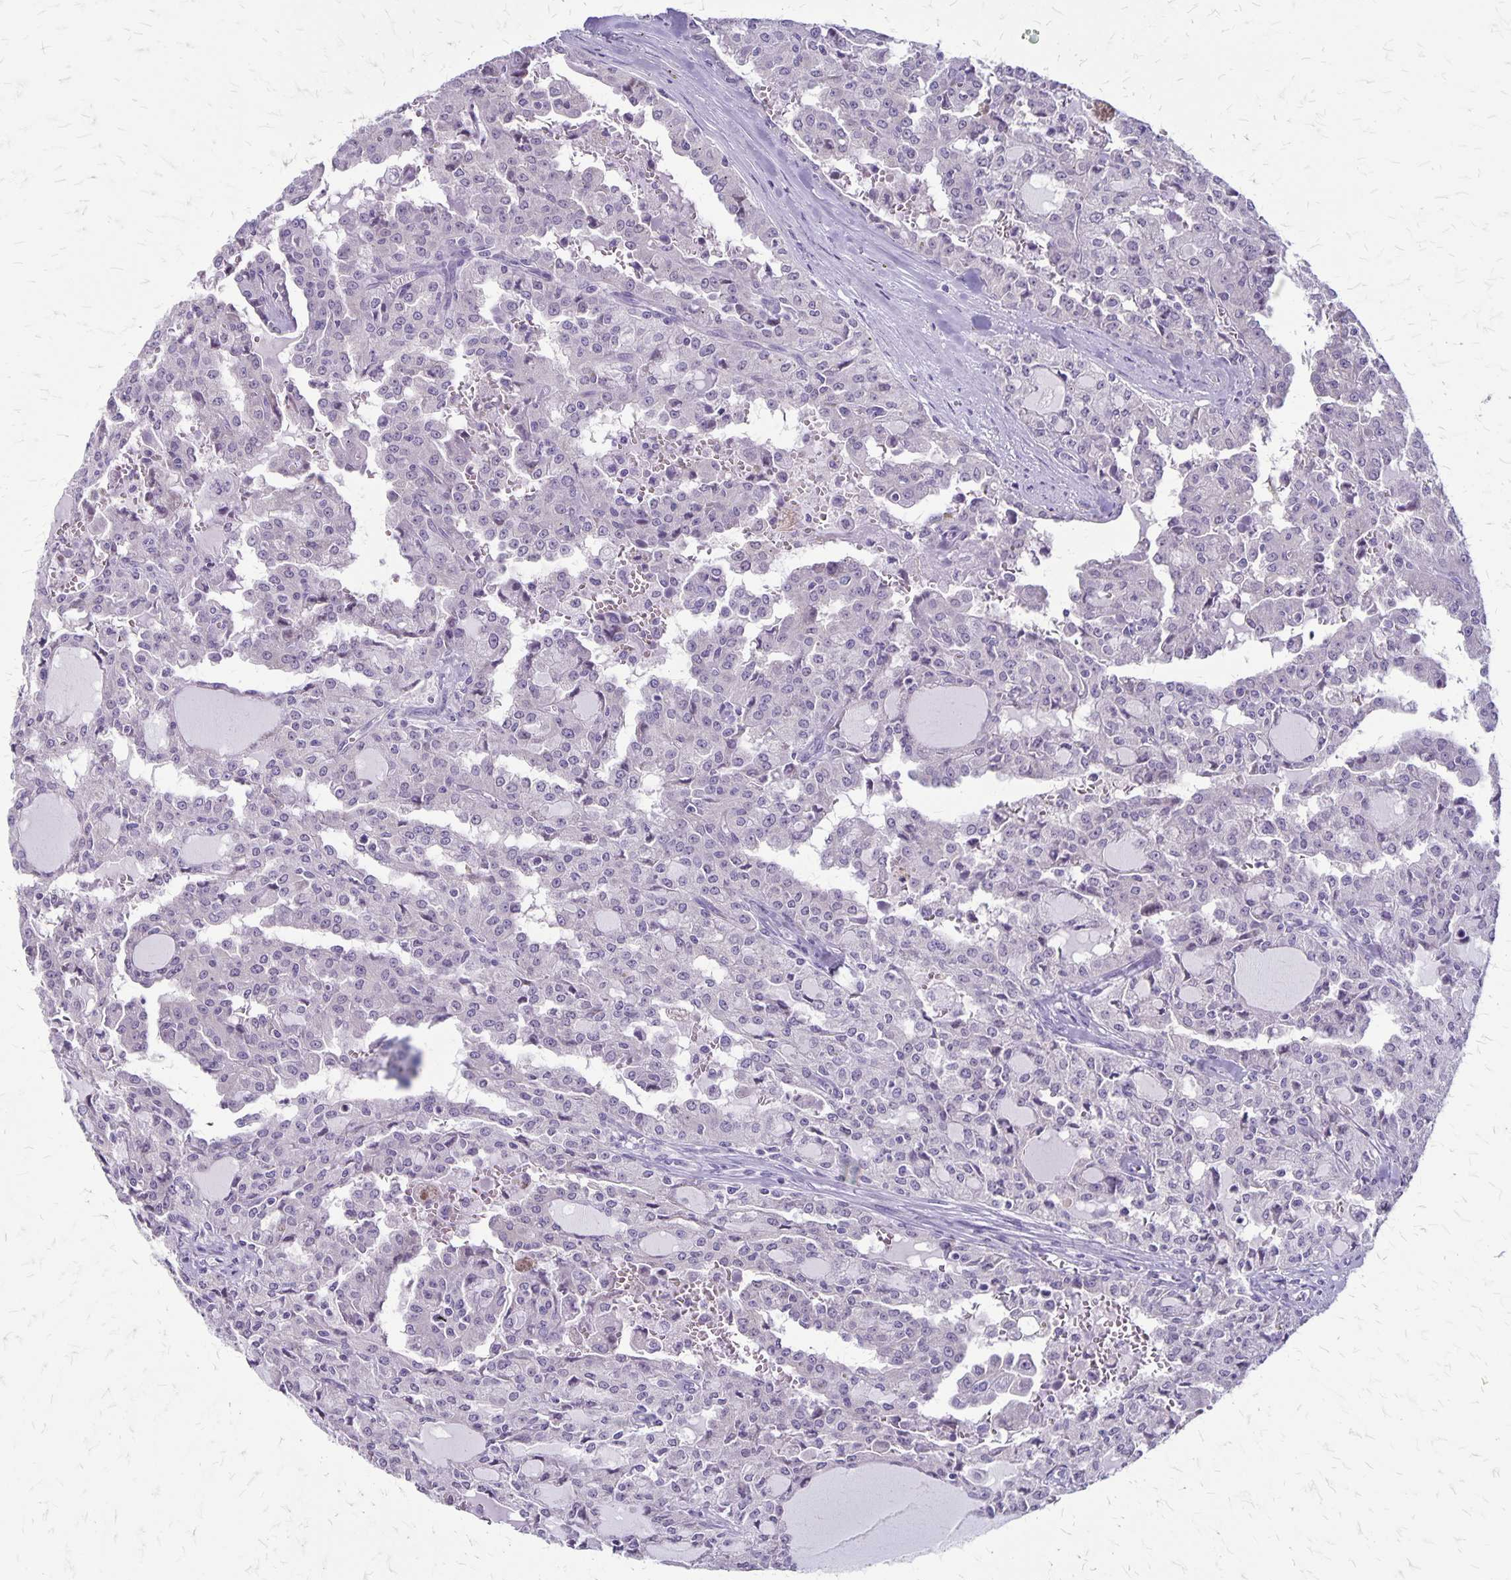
{"staining": {"intensity": "negative", "quantity": "none", "location": "none"}, "tissue": "head and neck cancer", "cell_type": "Tumor cells", "image_type": "cancer", "snomed": [{"axis": "morphology", "description": "Adenocarcinoma, NOS"}, {"axis": "topography", "description": "Head-Neck"}], "caption": "Image shows no significant protein staining in tumor cells of head and neck cancer (adenocarcinoma).", "gene": "PLXNB3", "patient": {"sex": "male", "age": 64}}